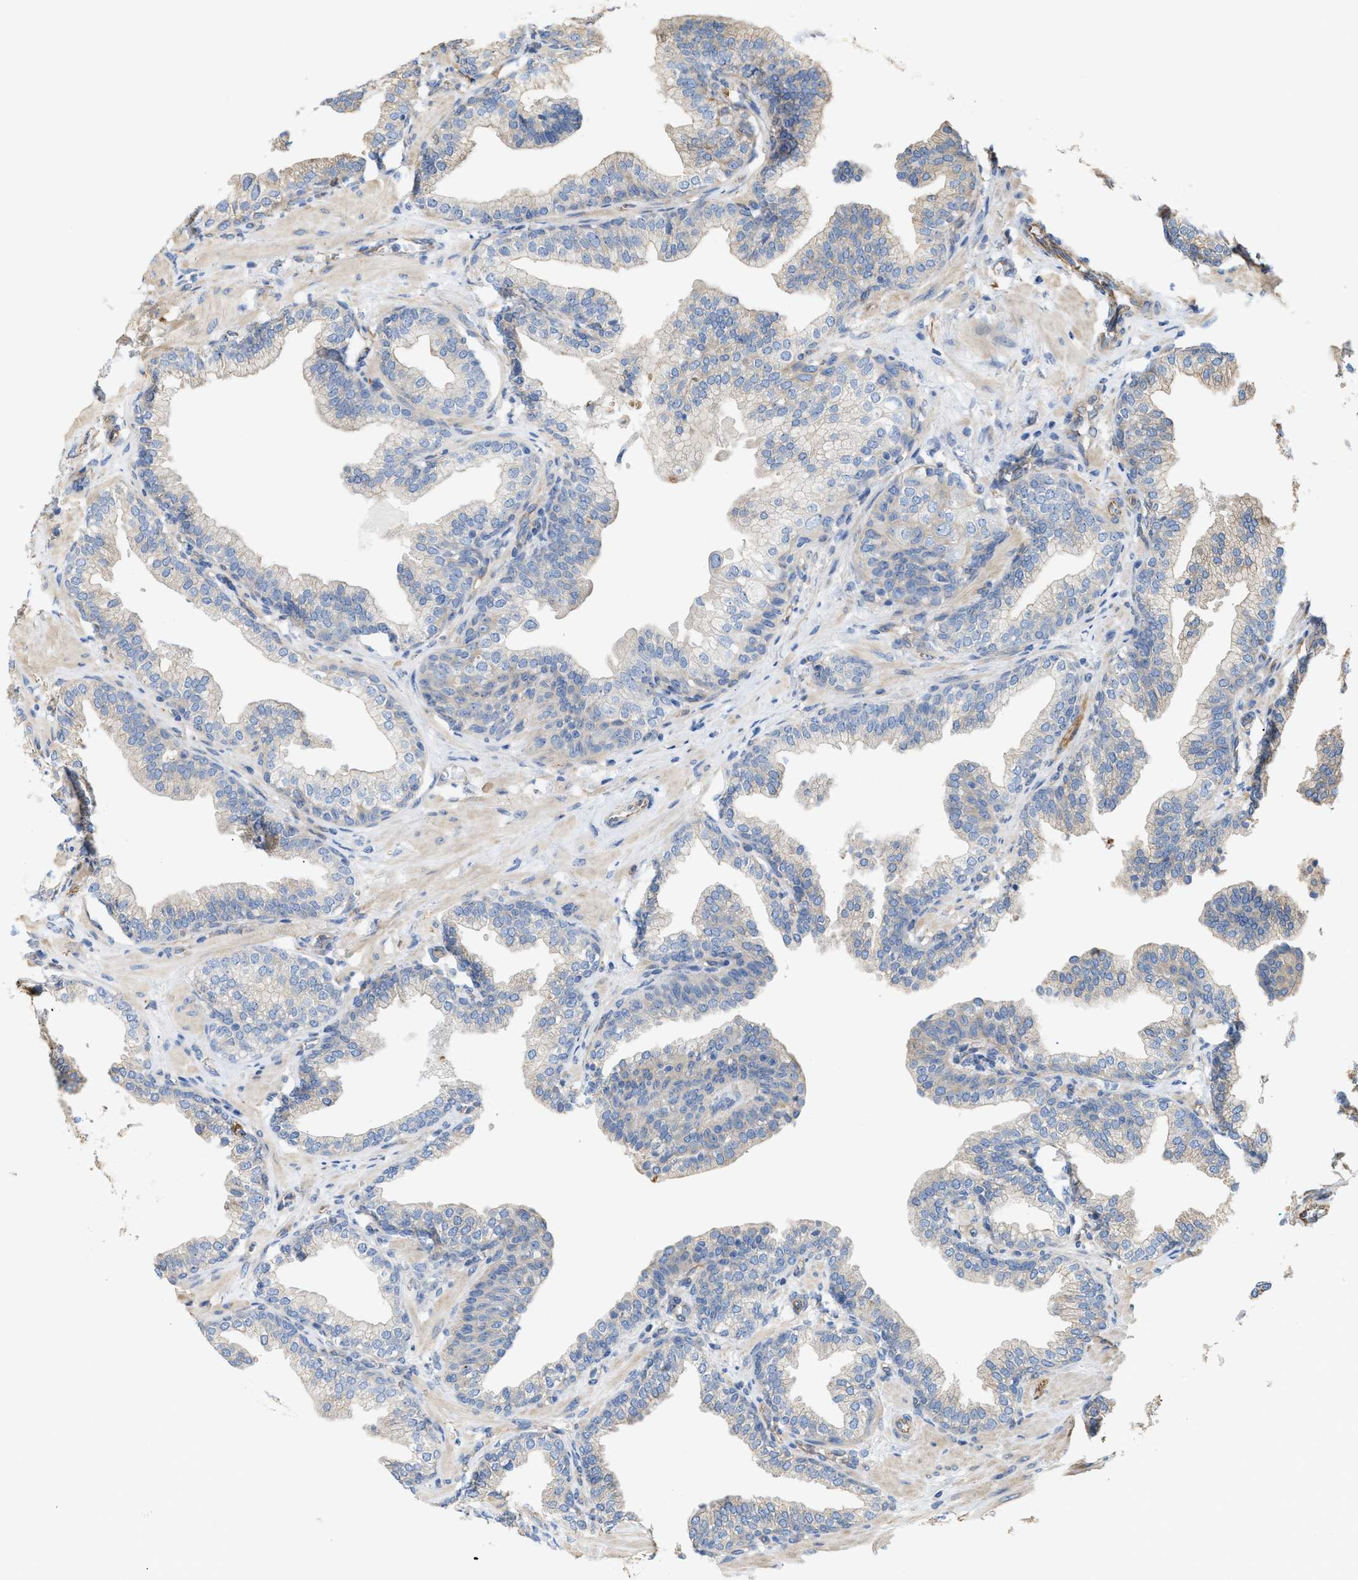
{"staining": {"intensity": "negative", "quantity": "none", "location": "none"}, "tissue": "prostate cancer", "cell_type": "Tumor cells", "image_type": "cancer", "snomed": [{"axis": "morphology", "description": "Adenocarcinoma, High grade"}, {"axis": "topography", "description": "Prostate"}], "caption": "IHC image of adenocarcinoma (high-grade) (prostate) stained for a protein (brown), which demonstrates no expression in tumor cells.", "gene": "EPS15L1", "patient": {"sex": "male", "age": 52}}